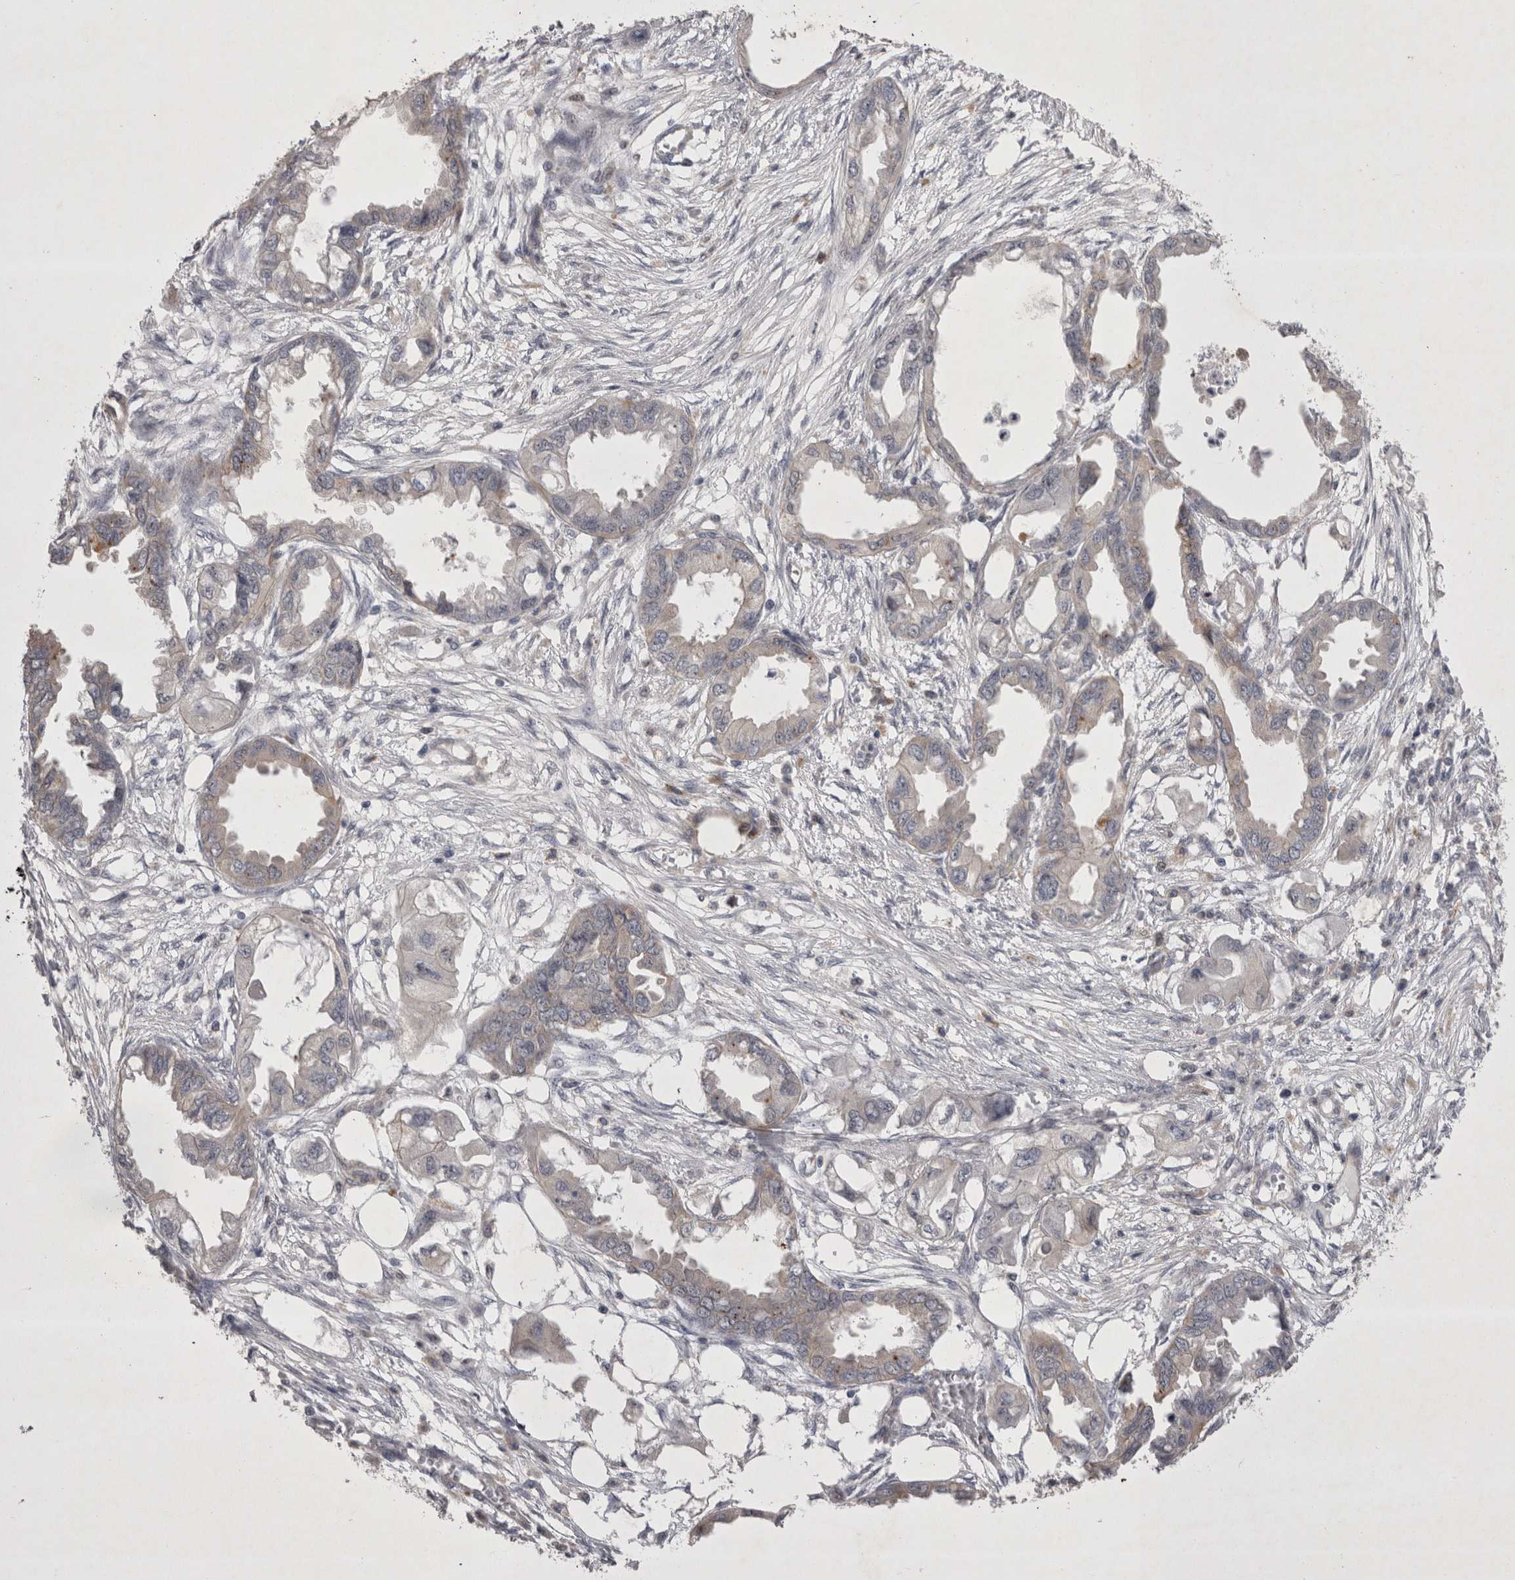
{"staining": {"intensity": "negative", "quantity": "none", "location": "none"}, "tissue": "endometrial cancer", "cell_type": "Tumor cells", "image_type": "cancer", "snomed": [{"axis": "morphology", "description": "Adenocarcinoma, NOS"}, {"axis": "morphology", "description": "Adenocarcinoma, metastatic, NOS"}, {"axis": "topography", "description": "Adipose tissue"}, {"axis": "topography", "description": "Endometrium"}], "caption": "High power microscopy histopathology image of an immunohistochemistry (IHC) photomicrograph of metastatic adenocarcinoma (endometrial), revealing no significant positivity in tumor cells.", "gene": "CTBS", "patient": {"sex": "female", "age": 67}}